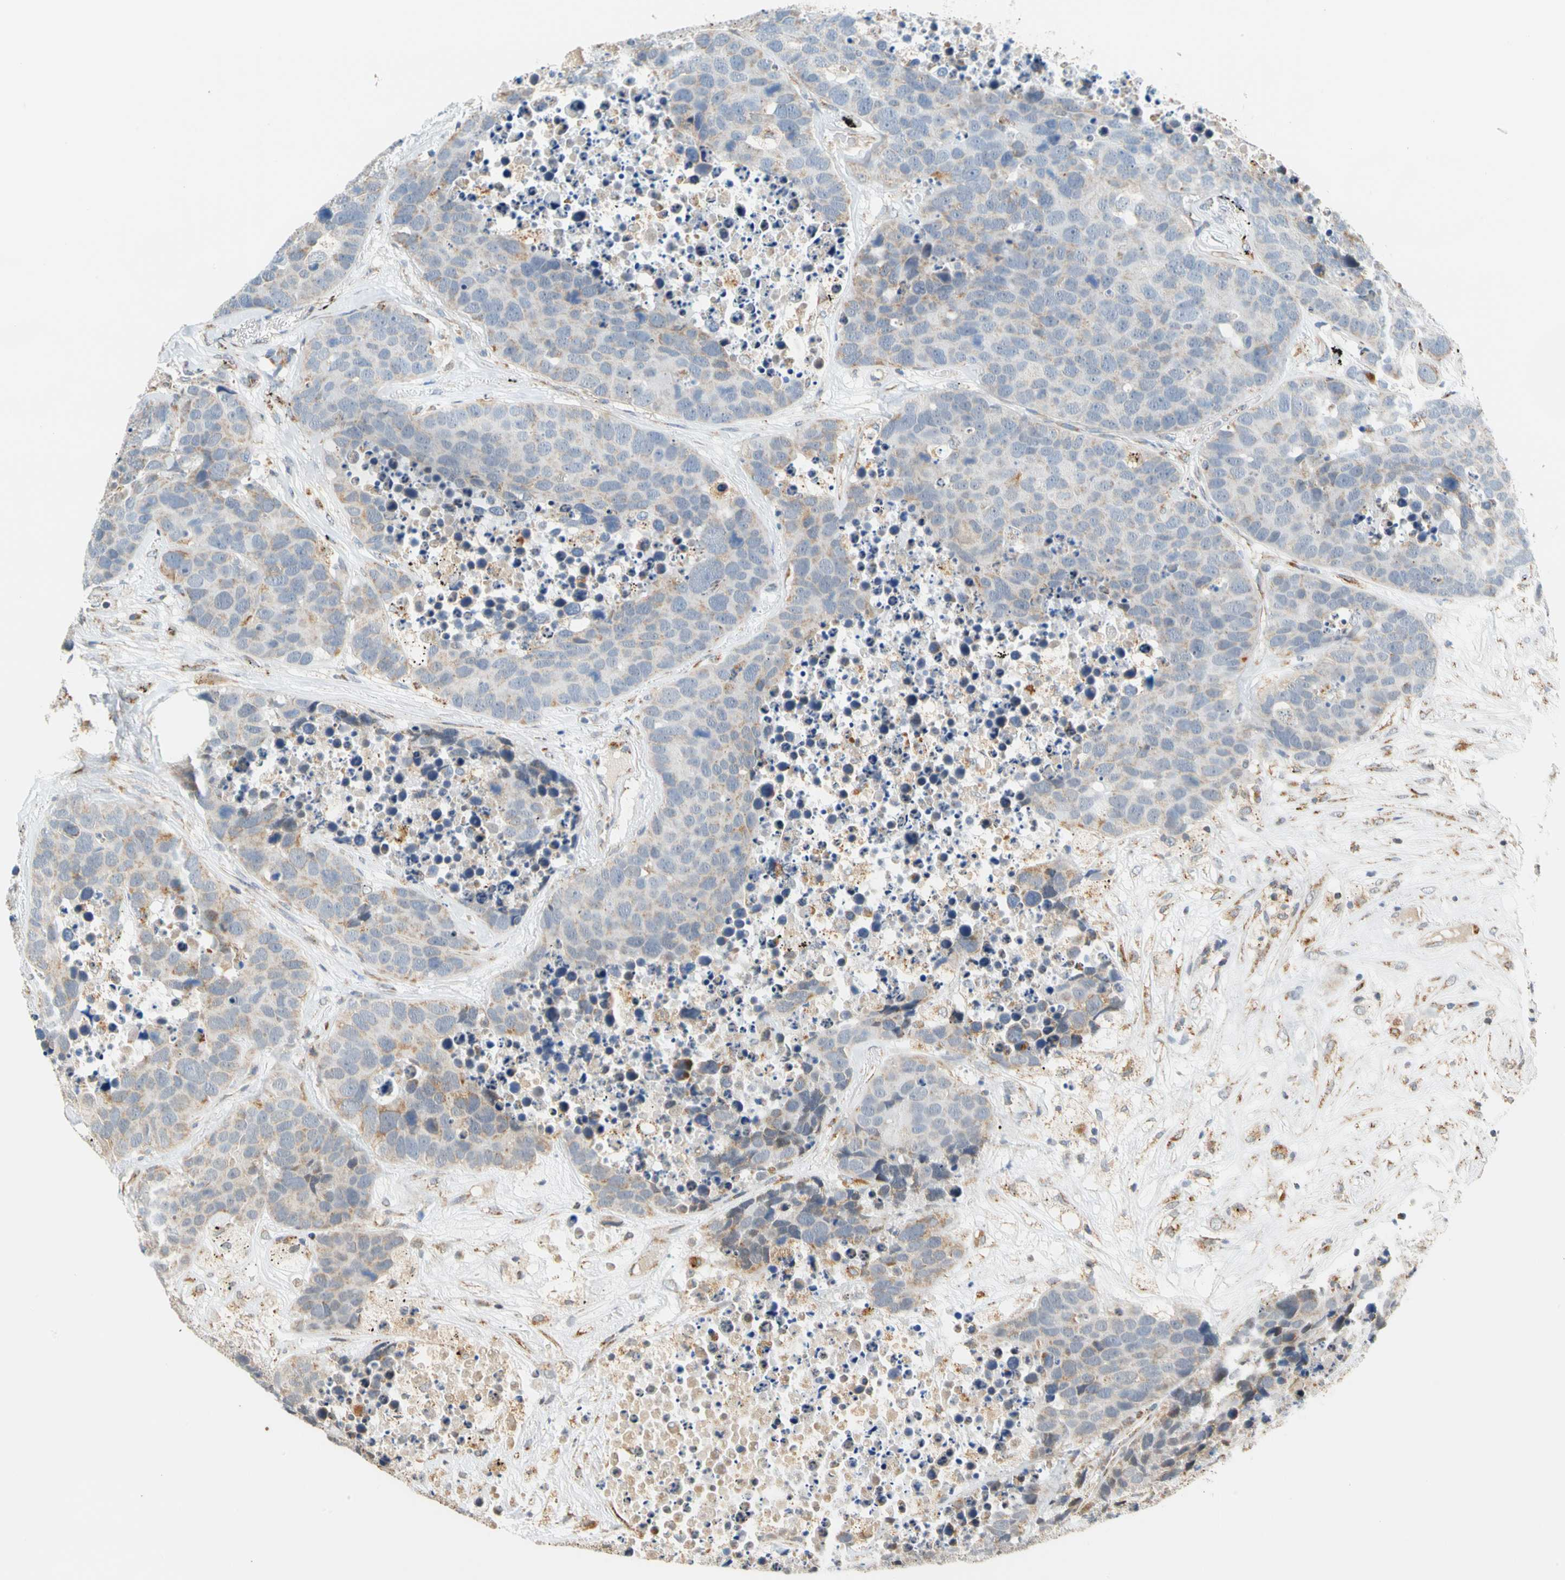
{"staining": {"intensity": "weak", "quantity": "<25%", "location": "cytoplasmic/membranous"}, "tissue": "carcinoid", "cell_type": "Tumor cells", "image_type": "cancer", "snomed": [{"axis": "morphology", "description": "Carcinoid, malignant, NOS"}, {"axis": "topography", "description": "Lung"}], "caption": "Carcinoid (malignant) was stained to show a protein in brown. There is no significant positivity in tumor cells. The staining is performed using DAB brown chromogen with nuclei counter-stained in using hematoxylin.", "gene": "SFXN3", "patient": {"sex": "male", "age": 60}}